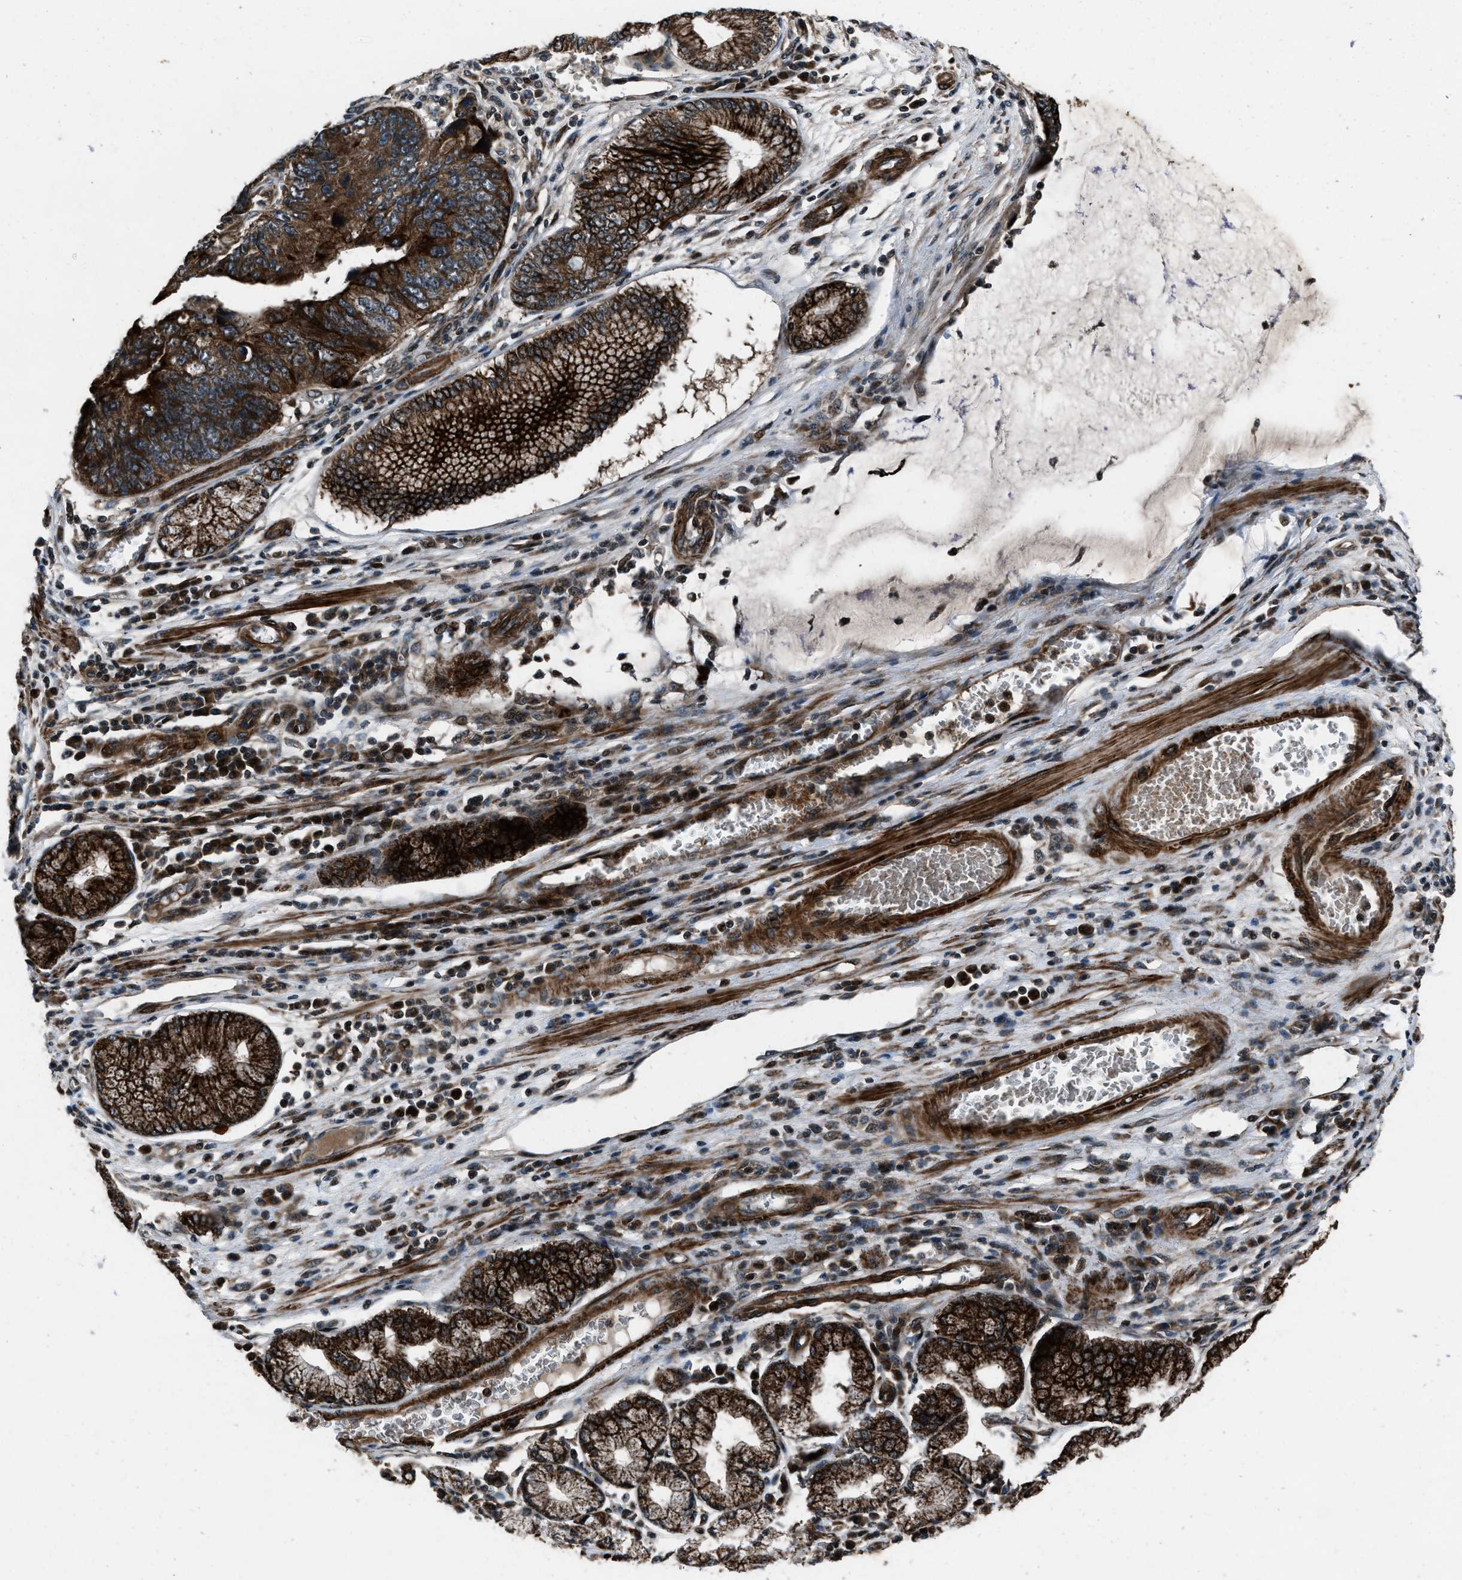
{"staining": {"intensity": "strong", "quantity": ">75%", "location": "cytoplasmic/membranous"}, "tissue": "stomach cancer", "cell_type": "Tumor cells", "image_type": "cancer", "snomed": [{"axis": "morphology", "description": "Adenocarcinoma, NOS"}, {"axis": "topography", "description": "Stomach"}], "caption": "Stomach adenocarcinoma tissue exhibits strong cytoplasmic/membranous positivity in about >75% of tumor cells, visualized by immunohistochemistry. Immunohistochemistry (ihc) stains the protein in brown and the nuclei are stained blue.", "gene": "IRAK4", "patient": {"sex": "male", "age": 59}}